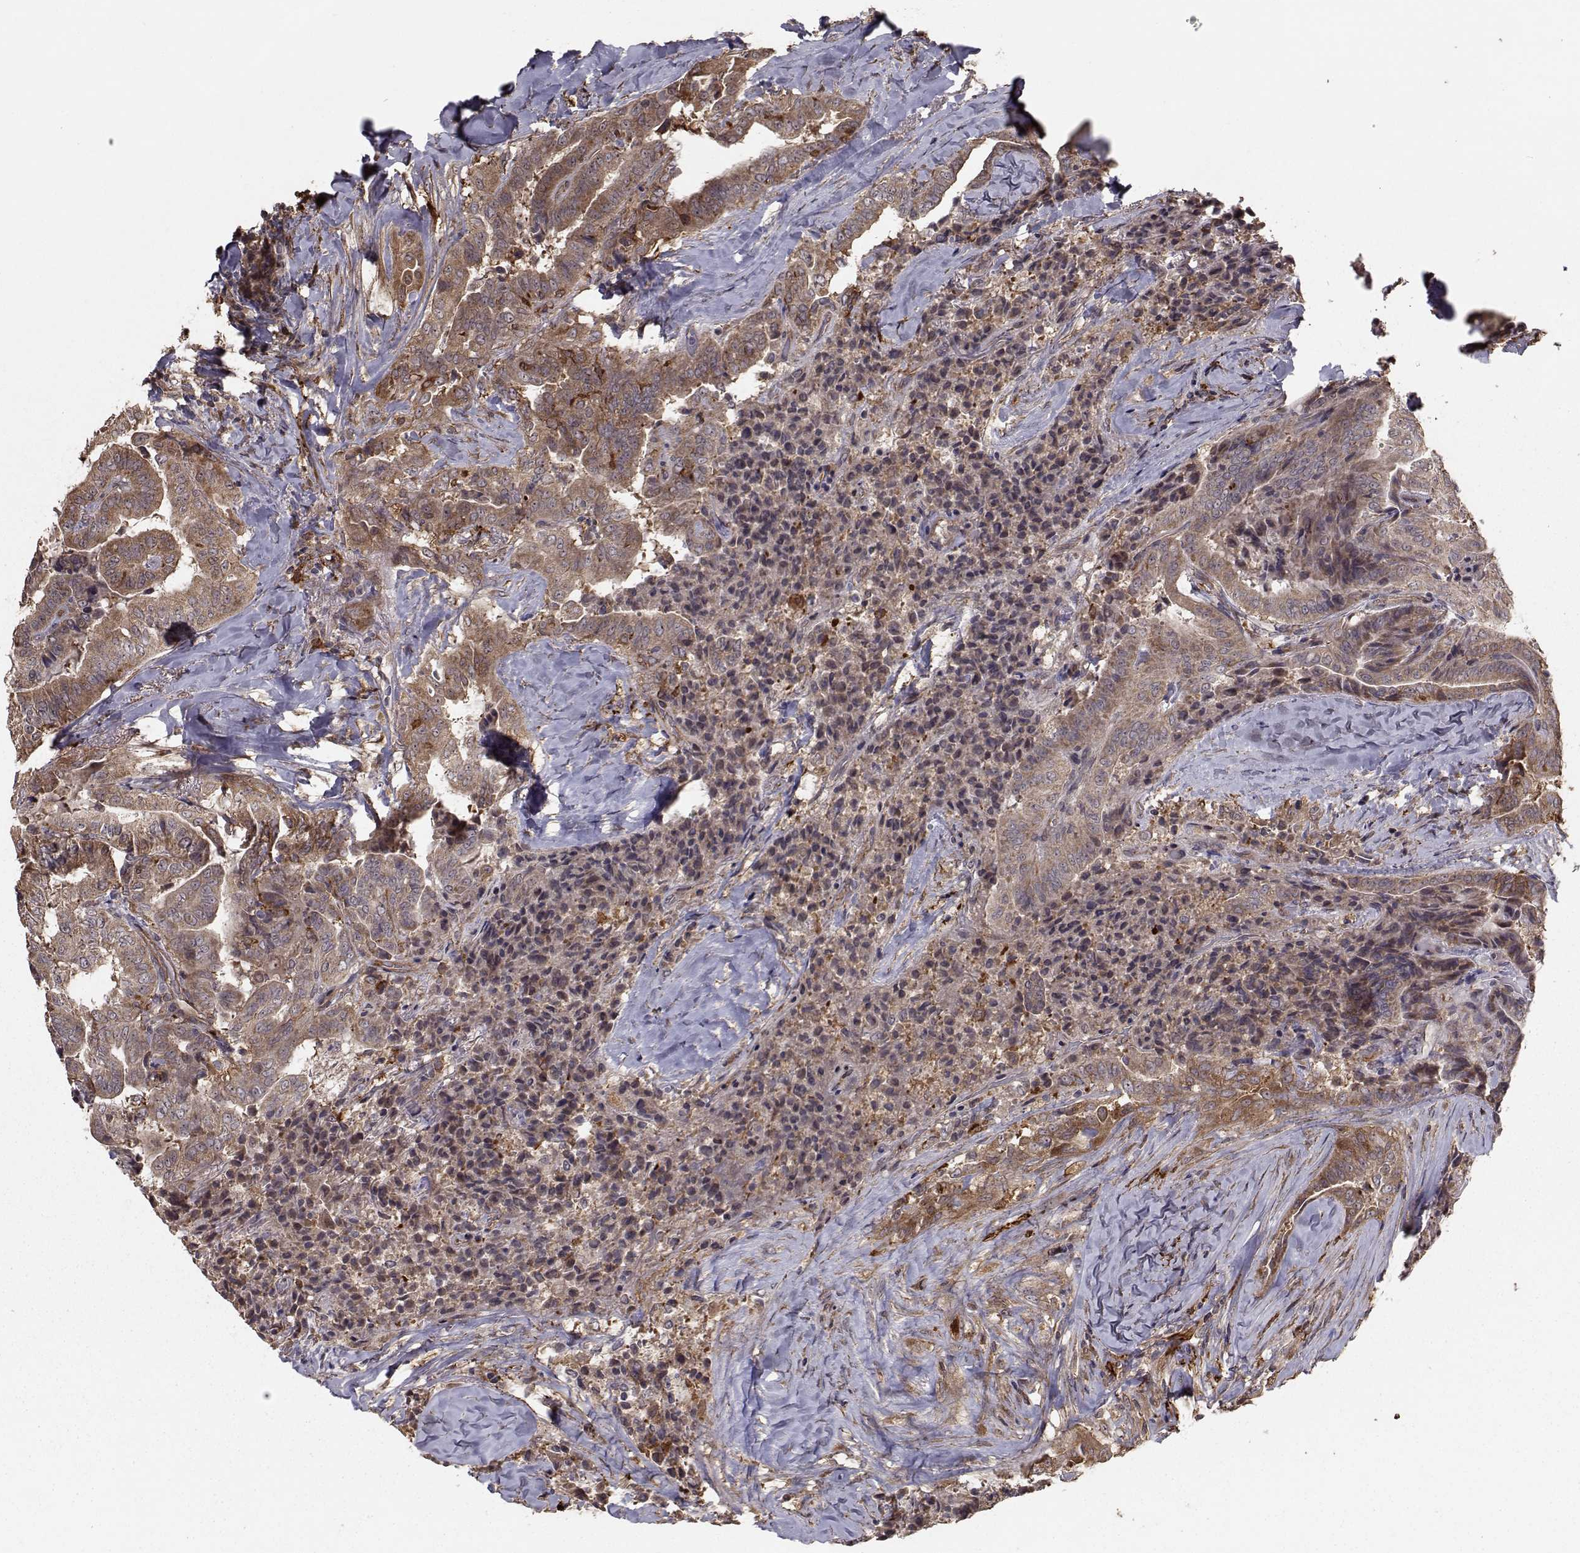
{"staining": {"intensity": "weak", "quantity": ">75%", "location": "cytoplasmic/membranous"}, "tissue": "thyroid cancer", "cell_type": "Tumor cells", "image_type": "cancer", "snomed": [{"axis": "morphology", "description": "Papillary adenocarcinoma, NOS"}, {"axis": "topography", "description": "Thyroid gland"}], "caption": "Thyroid papillary adenocarcinoma stained with a protein marker shows weak staining in tumor cells.", "gene": "TRIP10", "patient": {"sex": "female", "age": 68}}